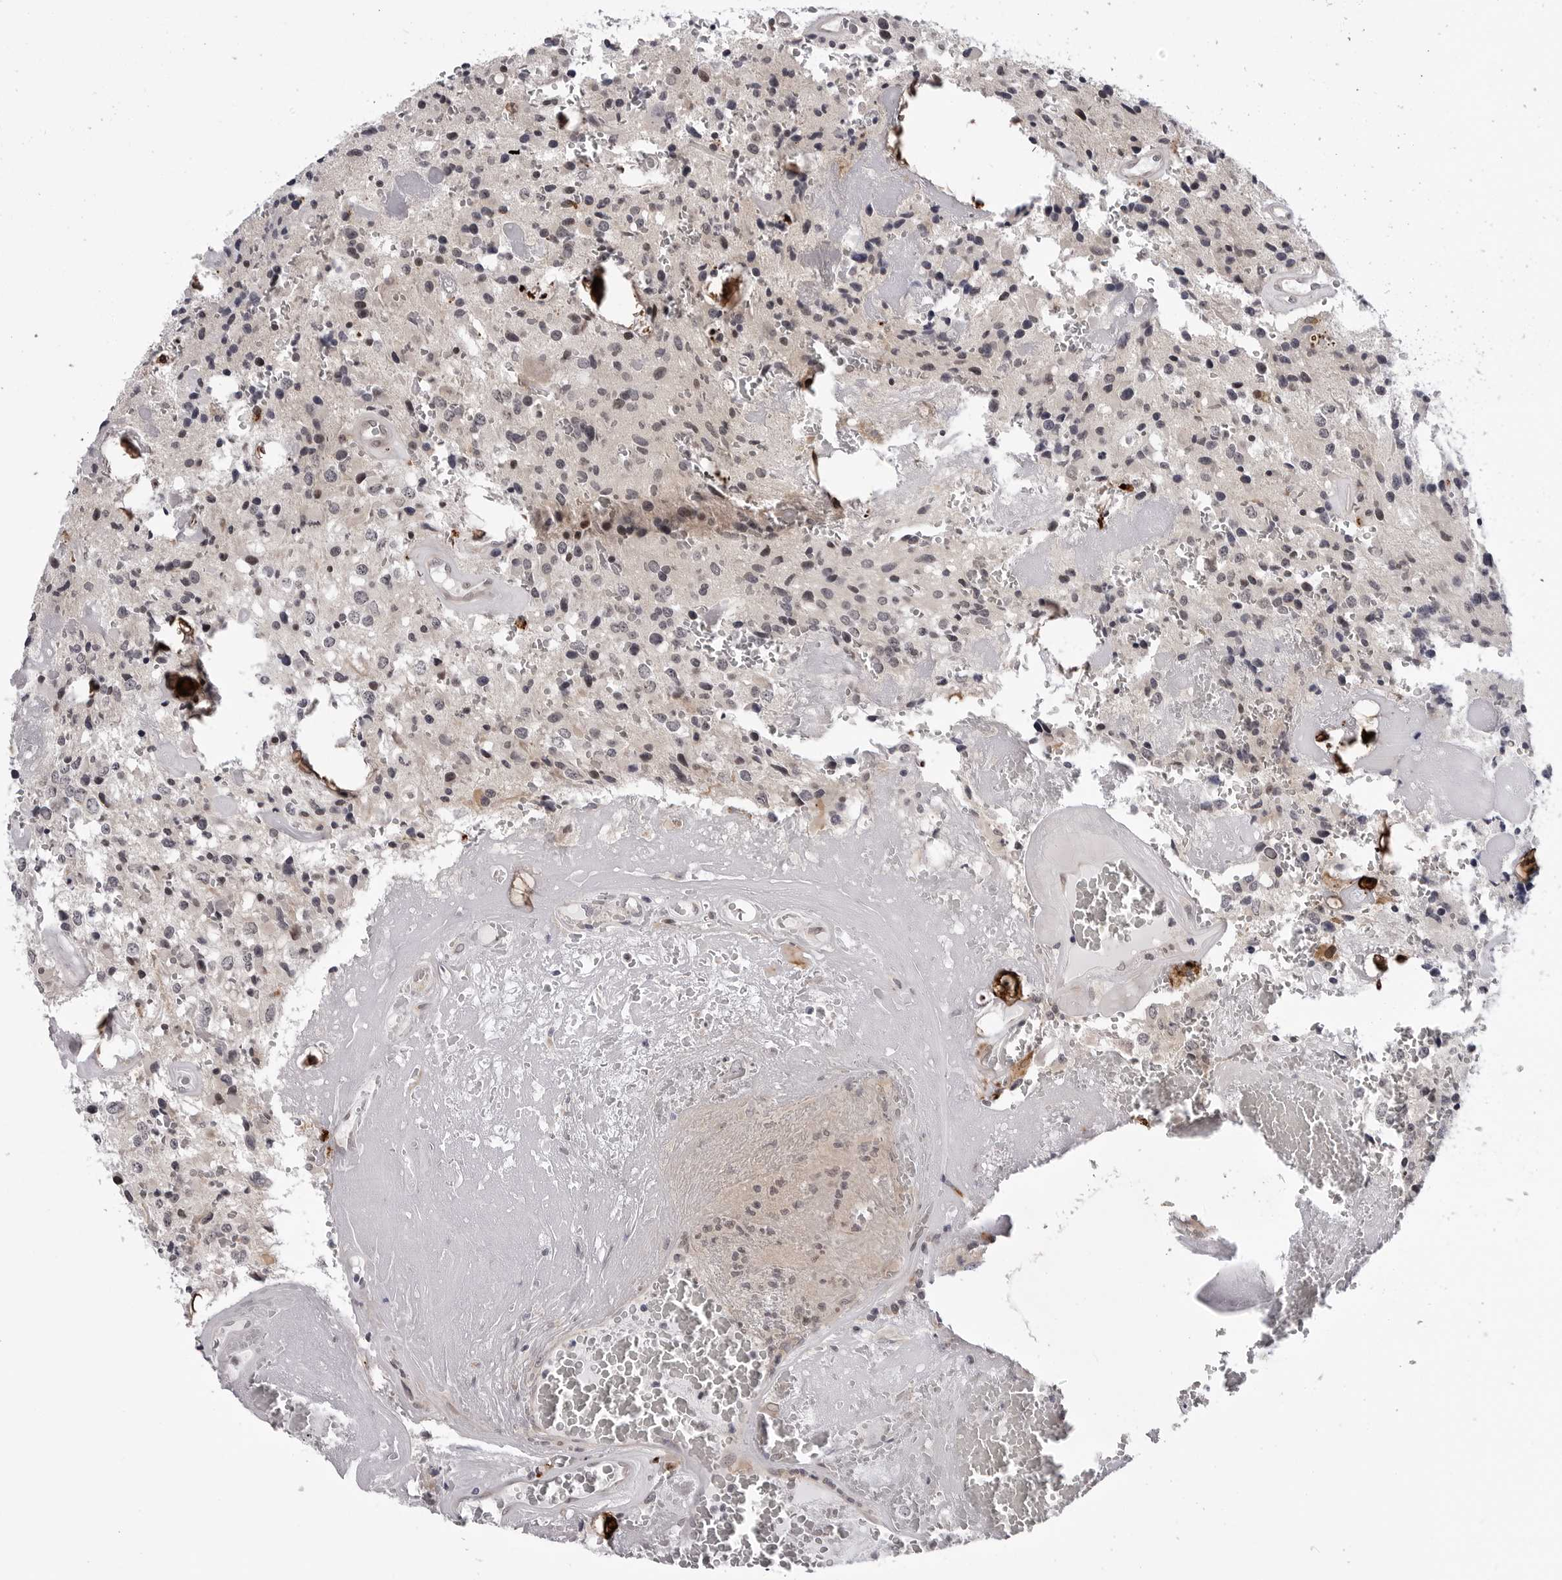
{"staining": {"intensity": "weak", "quantity": "<25%", "location": "nuclear"}, "tissue": "glioma", "cell_type": "Tumor cells", "image_type": "cancer", "snomed": [{"axis": "morphology", "description": "Glioma, malignant, Low grade"}, {"axis": "topography", "description": "Brain"}], "caption": "There is no significant staining in tumor cells of glioma.", "gene": "KIAA1614", "patient": {"sex": "male", "age": 58}}